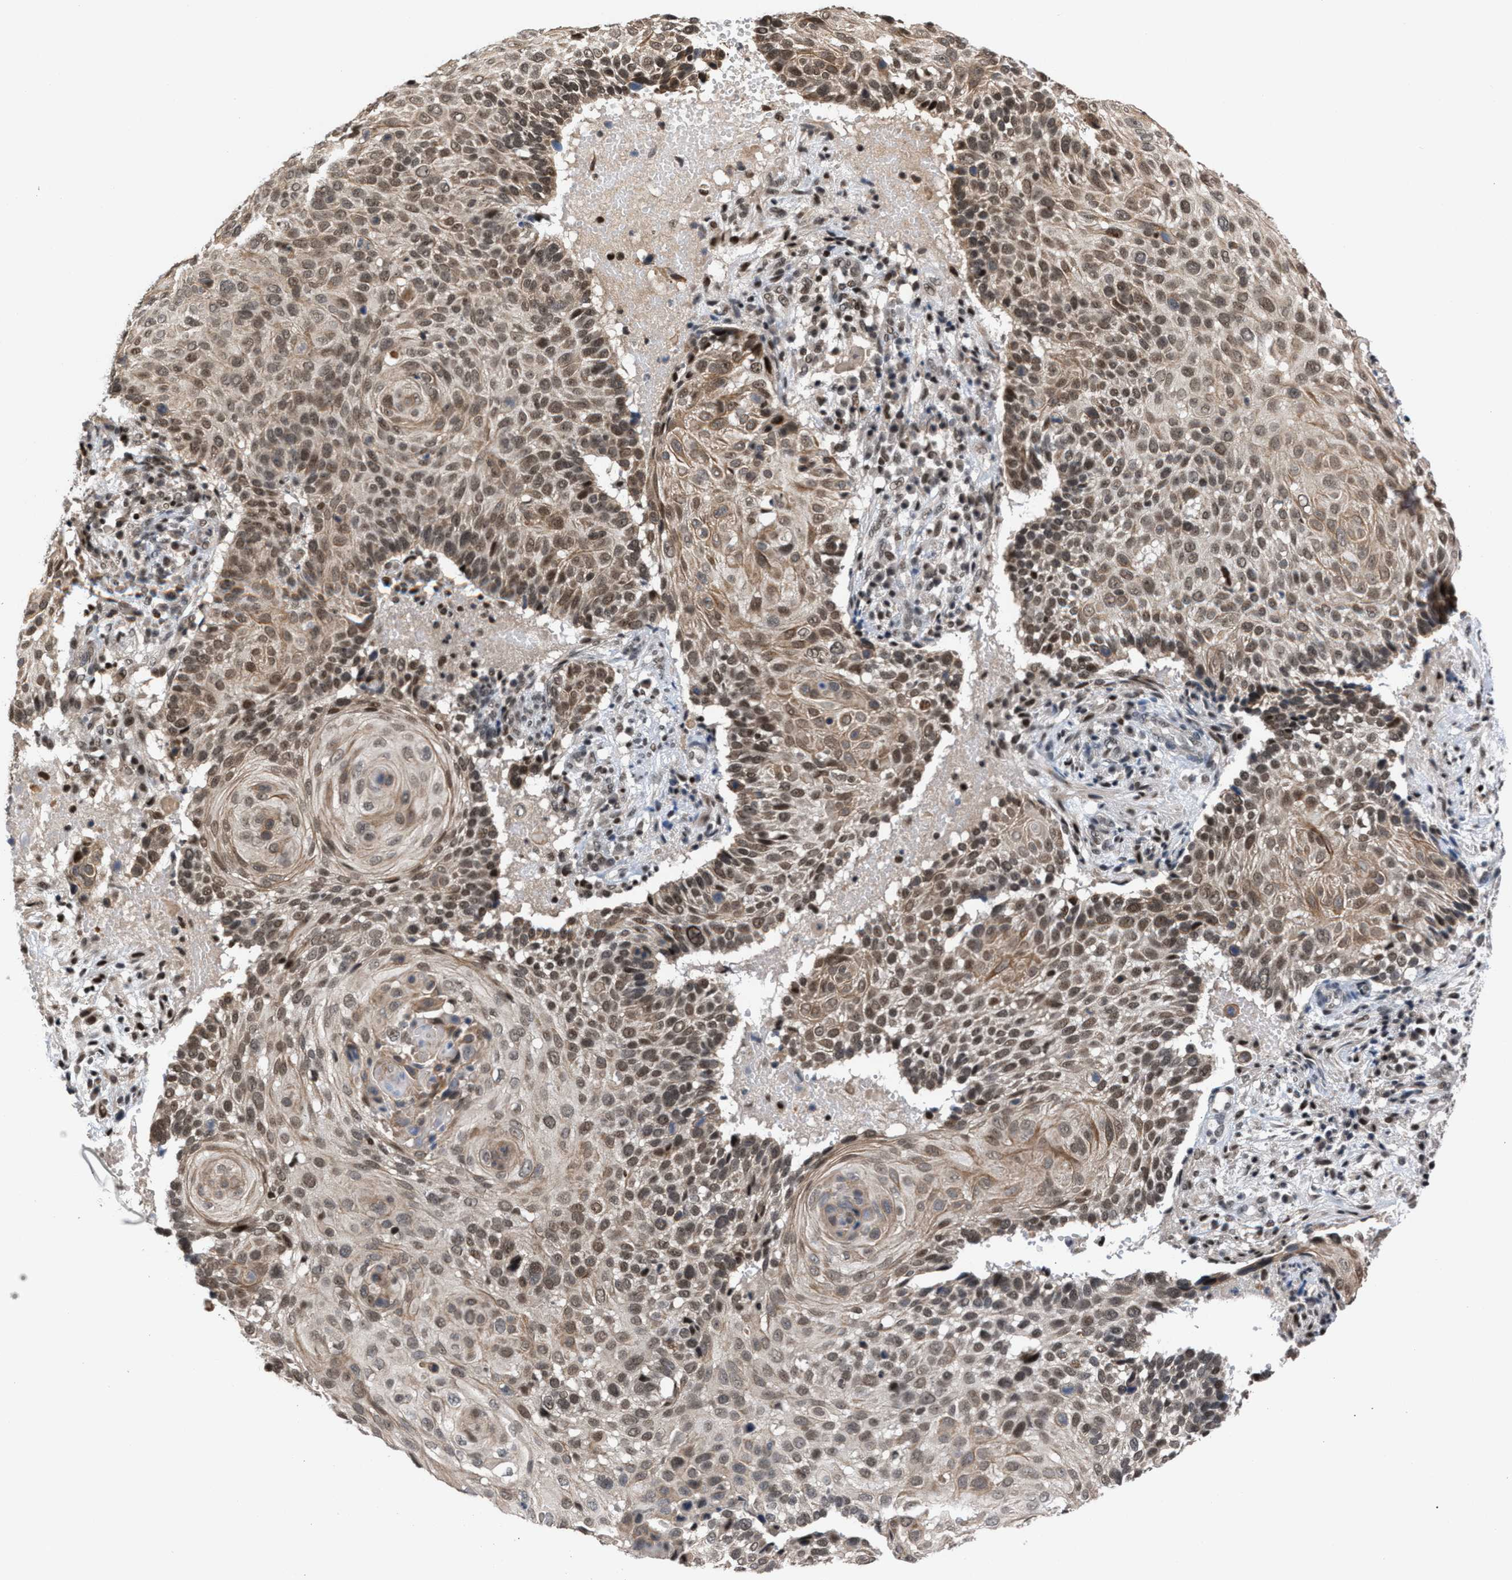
{"staining": {"intensity": "moderate", "quantity": ">75%", "location": "nuclear"}, "tissue": "cervical cancer", "cell_type": "Tumor cells", "image_type": "cancer", "snomed": [{"axis": "morphology", "description": "Squamous cell carcinoma, NOS"}, {"axis": "topography", "description": "Cervix"}], "caption": "Human cervical squamous cell carcinoma stained with a brown dye exhibits moderate nuclear positive positivity in approximately >75% of tumor cells.", "gene": "C9orf78", "patient": {"sex": "female", "age": 74}}